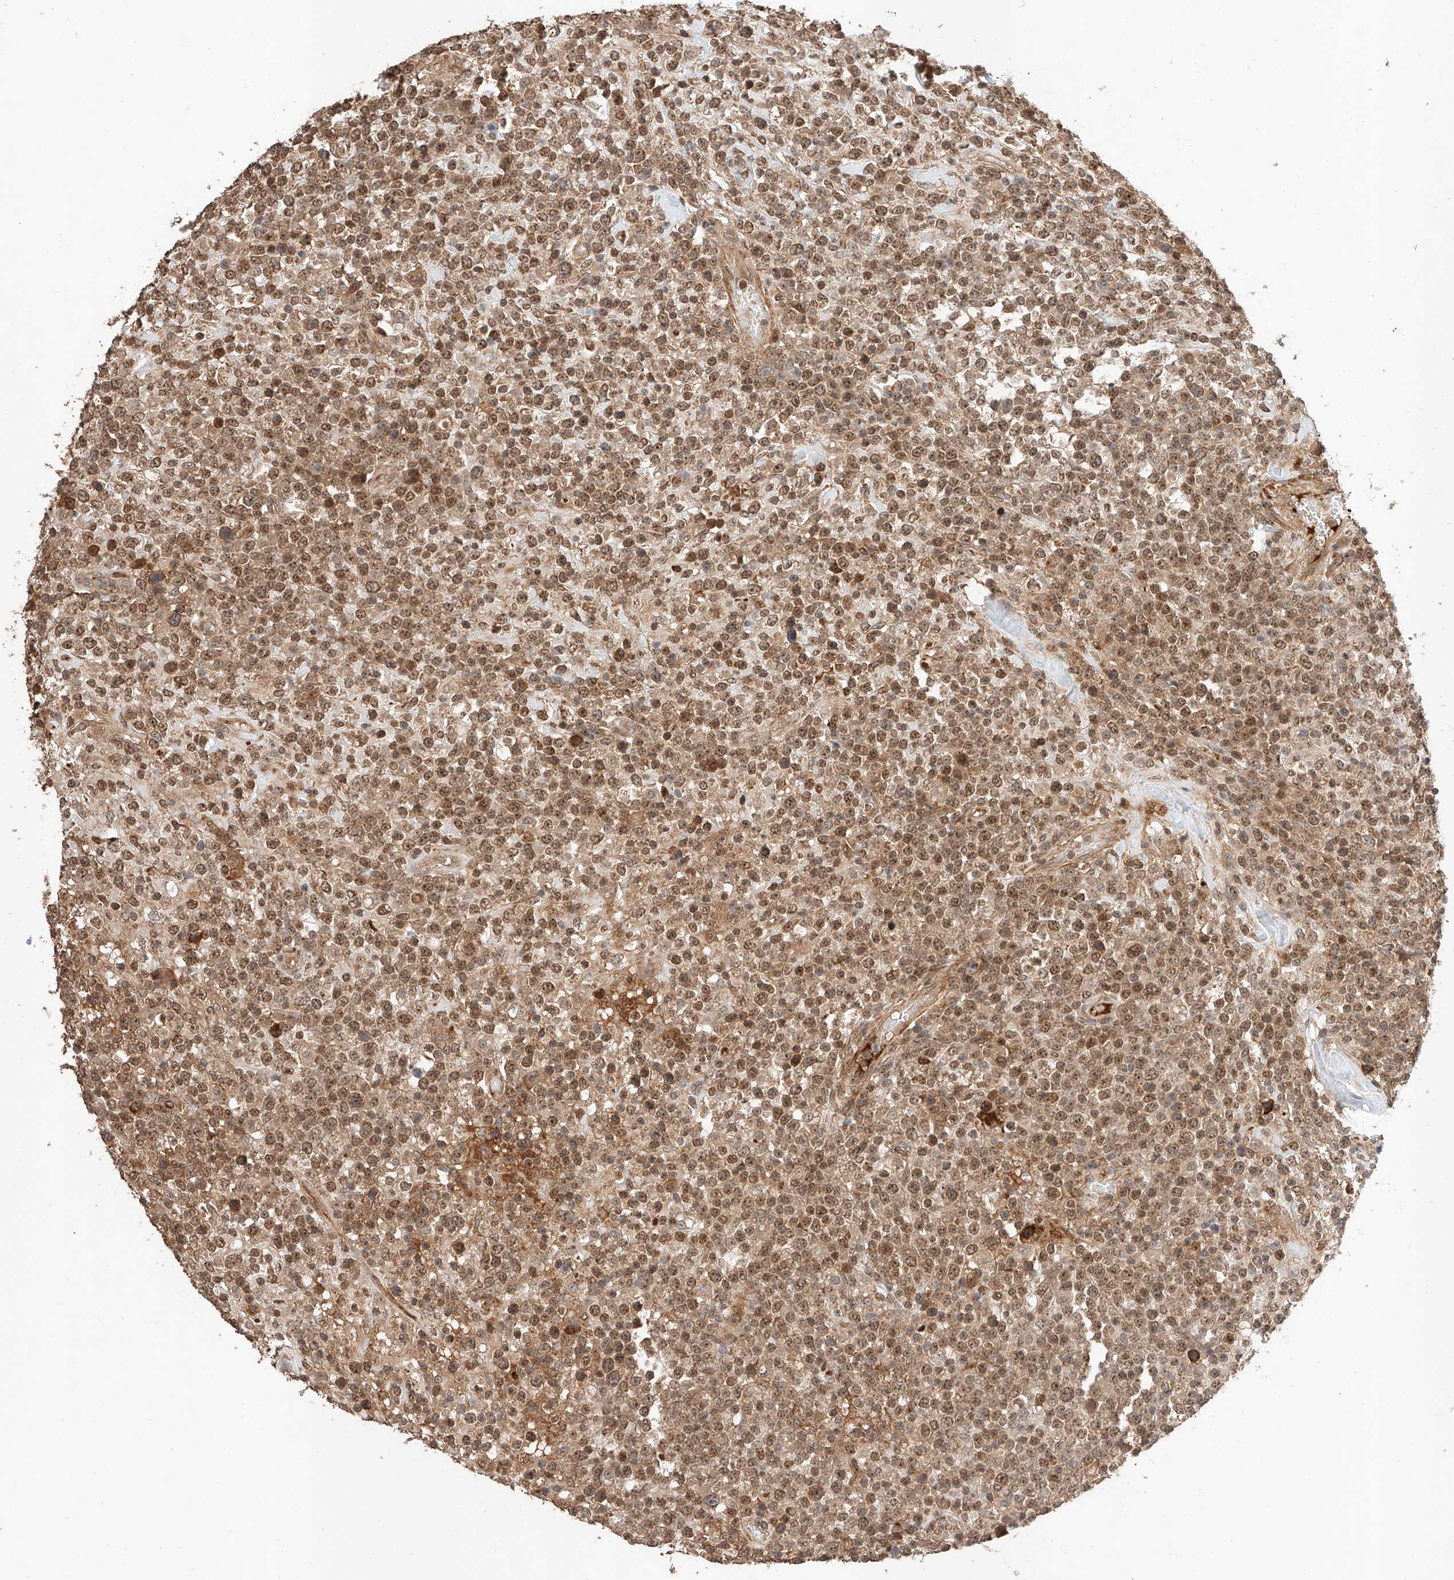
{"staining": {"intensity": "moderate", "quantity": ">75%", "location": "nuclear"}, "tissue": "lymphoma", "cell_type": "Tumor cells", "image_type": "cancer", "snomed": [{"axis": "morphology", "description": "Malignant lymphoma, non-Hodgkin's type, High grade"}, {"axis": "topography", "description": "Colon"}], "caption": "IHC (DAB) staining of human high-grade malignant lymphoma, non-Hodgkin's type exhibits moderate nuclear protein staining in approximately >75% of tumor cells.", "gene": "RAB23", "patient": {"sex": "female", "age": 53}}